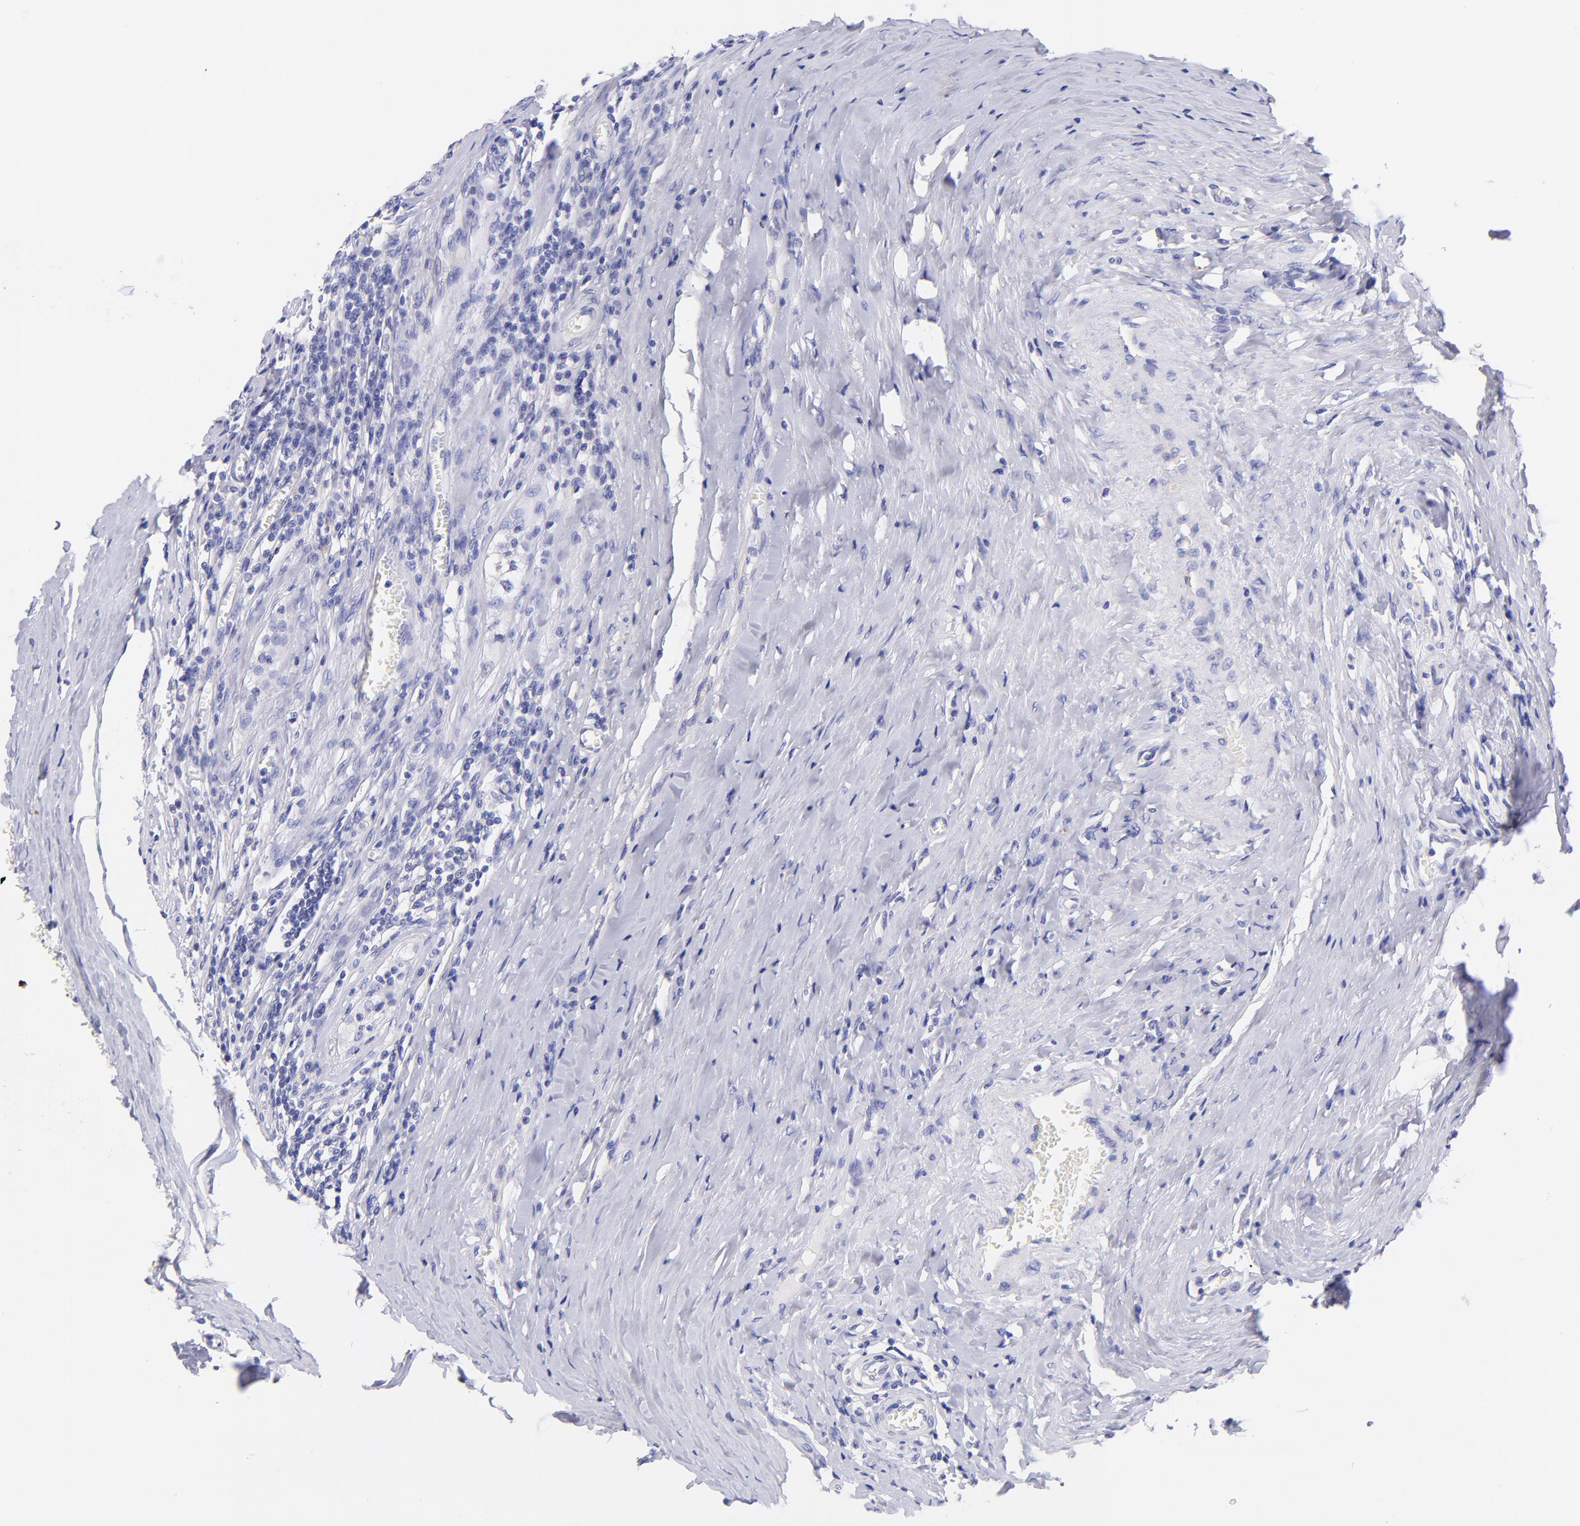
{"staining": {"intensity": "negative", "quantity": "none", "location": "none"}, "tissue": "testis cancer", "cell_type": "Tumor cells", "image_type": "cancer", "snomed": [{"axis": "morphology", "description": "Seminoma, NOS"}, {"axis": "topography", "description": "Testis"}], "caption": "The immunohistochemistry micrograph has no significant positivity in tumor cells of testis cancer (seminoma) tissue.", "gene": "RAB3B", "patient": {"sex": "male", "age": 24}}